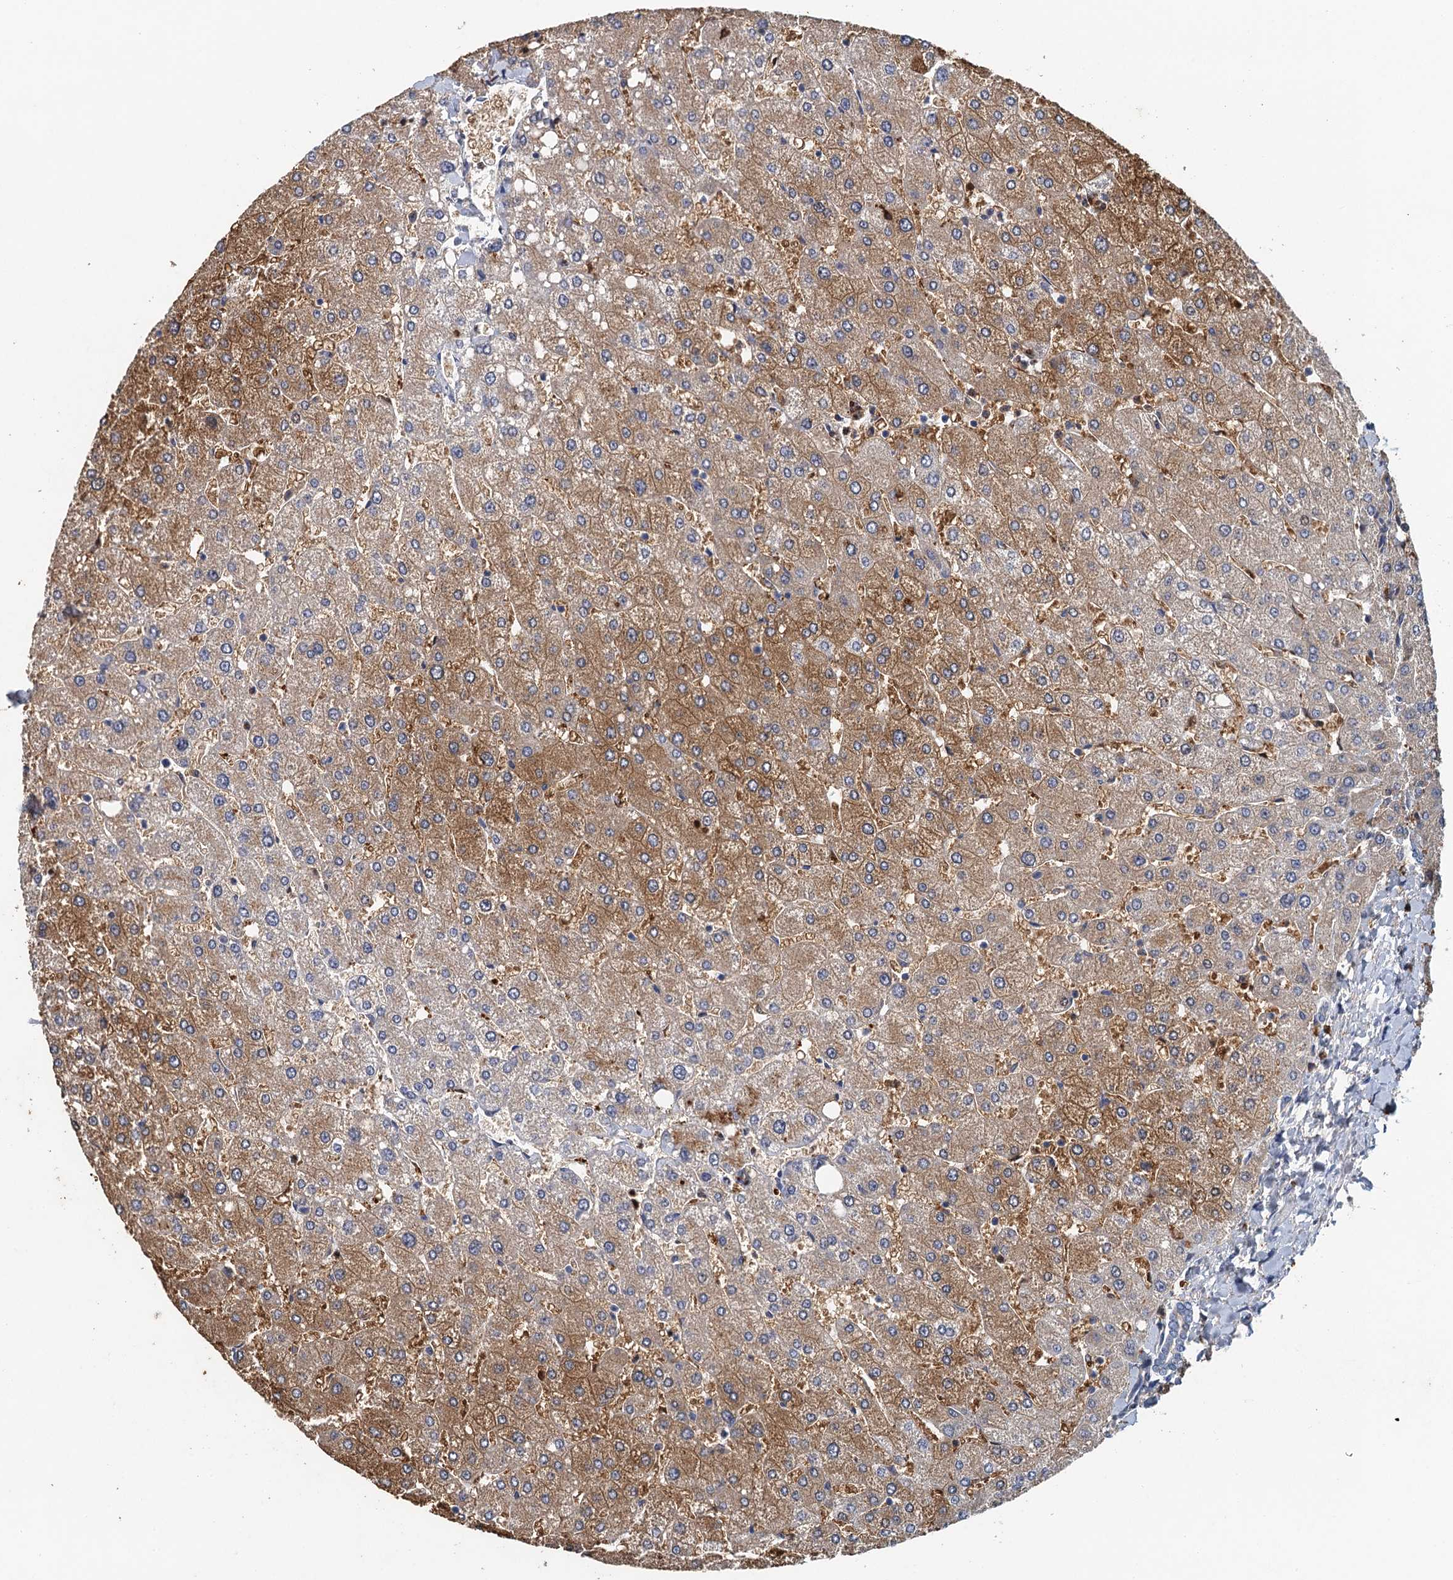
{"staining": {"intensity": "negative", "quantity": "none", "location": "none"}, "tissue": "liver", "cell_type": "Cholangiocytes", "image_type": "normal", "snomed": [{"axis": "morphology", "description": "Normal tissue, NOS"}, {"axis": "topography", "description": "Liver"}], "caption": "This is an immunohistochemistry photomicrograph of normal liver. There is no positivity in cholangiocytes.", "gene": "TPCN1", "patient": {"sex": "male", "age": 55}}